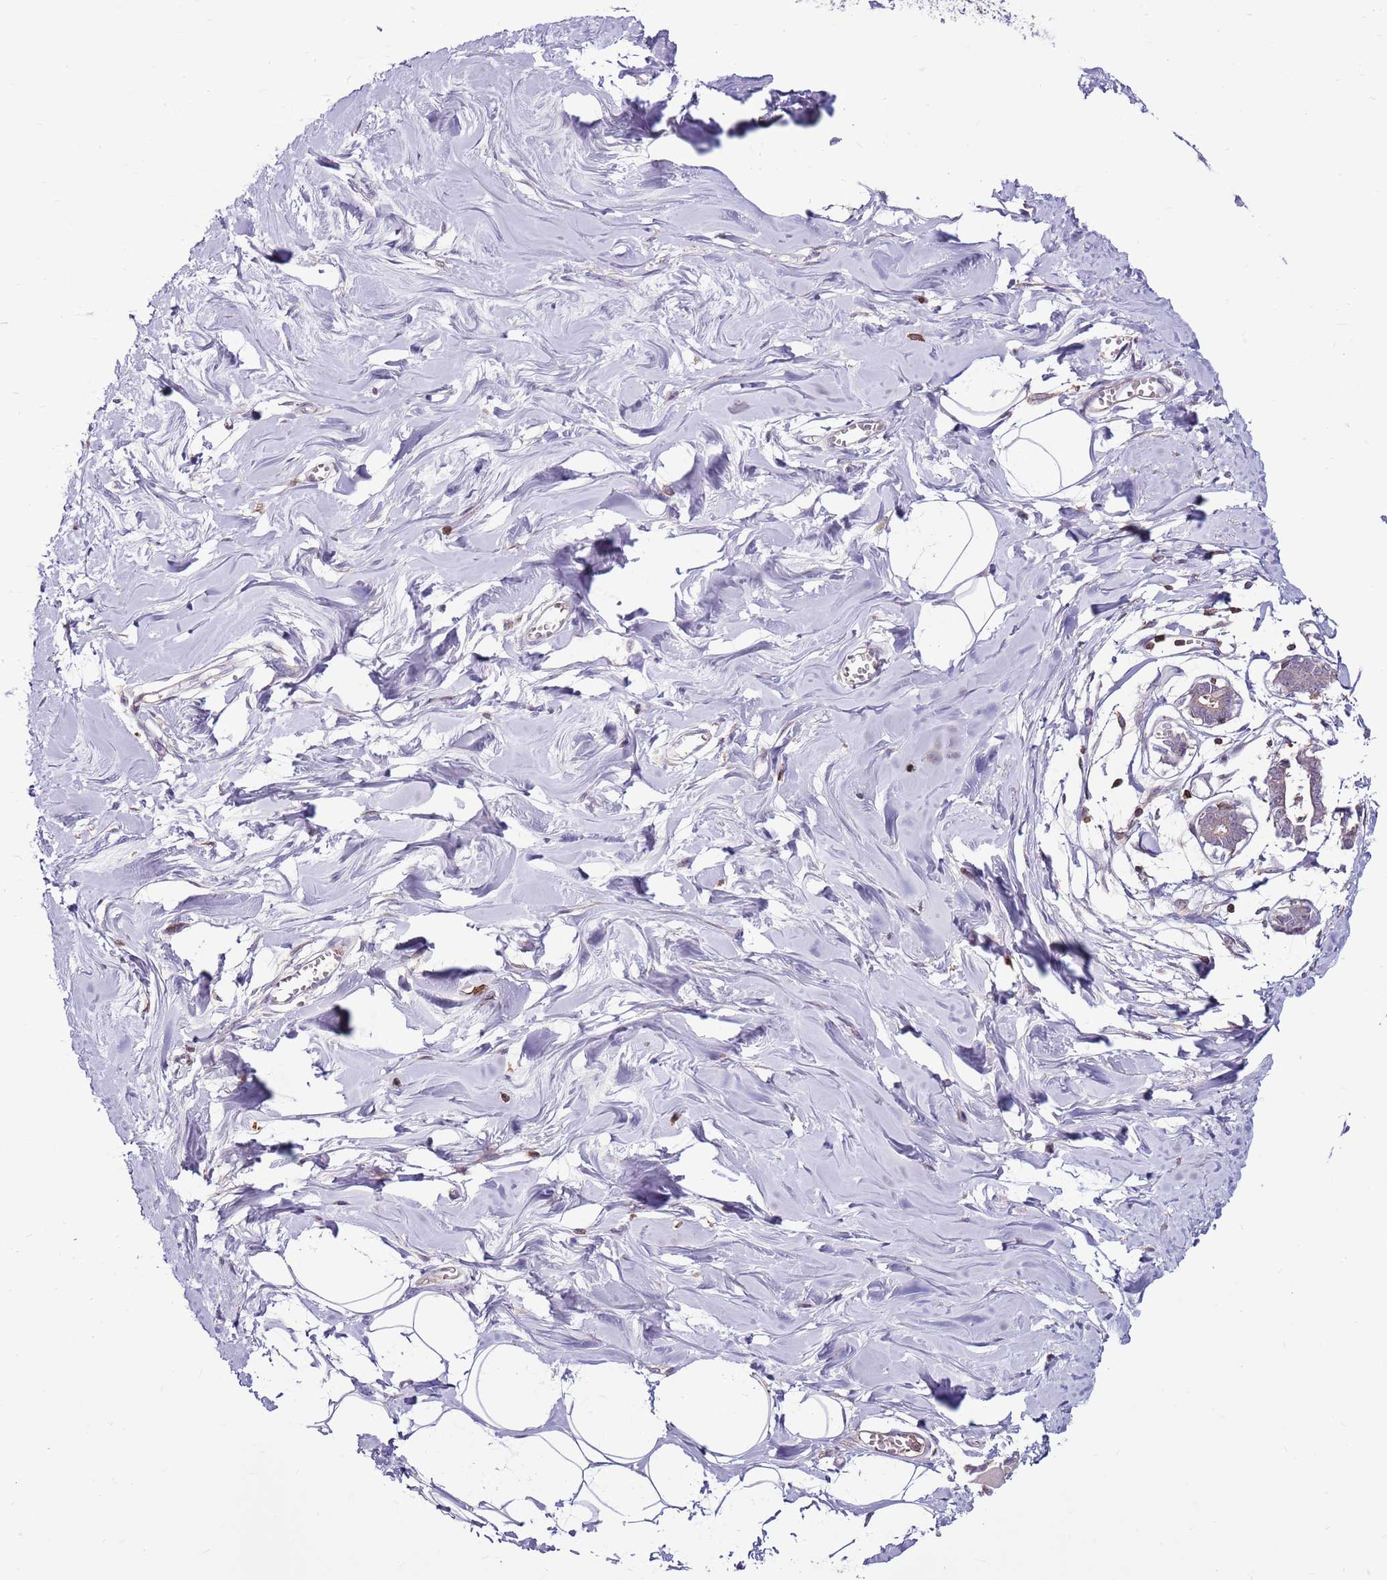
{"staining": {"intensity": "negative", "quantity": "none", "location": "none"}, "tissue": "breast", "cell_type": "Adipocytes", "image_type": "normal", "snomed": [{"axis": "morphology", "description": "Normal tissue, NOS"}, {"axis": "topography", "description": "Breast"}], "caption": "The immunohistochemistry (IHC) histopathology image has no significant positivity in adipocytes of breast.", "gene": "ZSWIM1", "patient": {"sex": "female", "age": 27}}